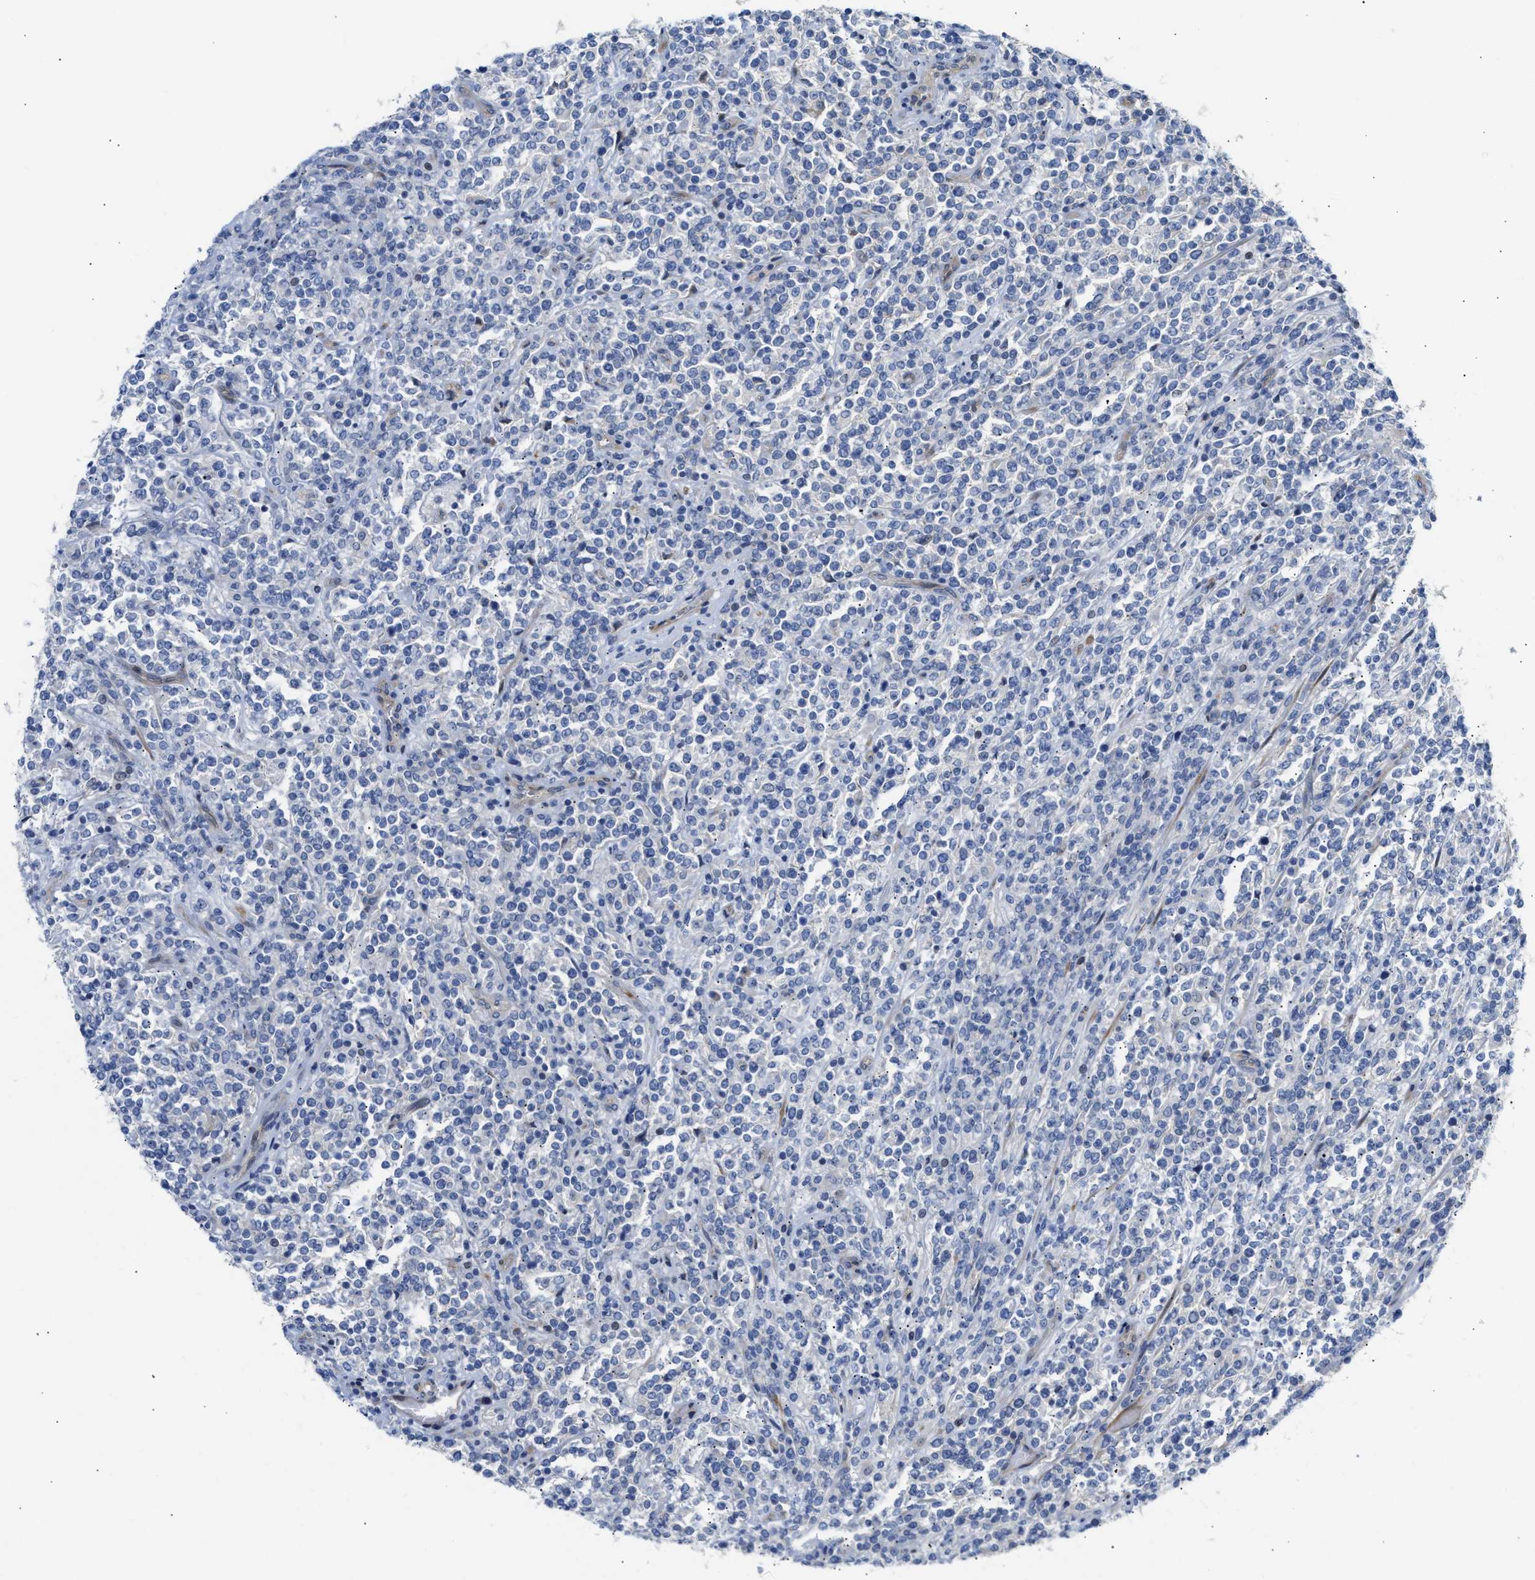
{"staining": {"intensity": "negative", "quantity": "none", "location": "none"}, "tissue": "lymphoma", "cell_type": "Tumor cells", "image_type": "cancer", "snomed": [{"axis": "morphology", "description": "Malignant lymphoma, non-Hodgkin's type, High grade"}, {"axis": "topography", "description": "Soft tissue"}], "caption": "Tumor cells show no significant staining in lymphoma.", "gene": "FHL1", "patient": {"sex": "male", "age": 18}}